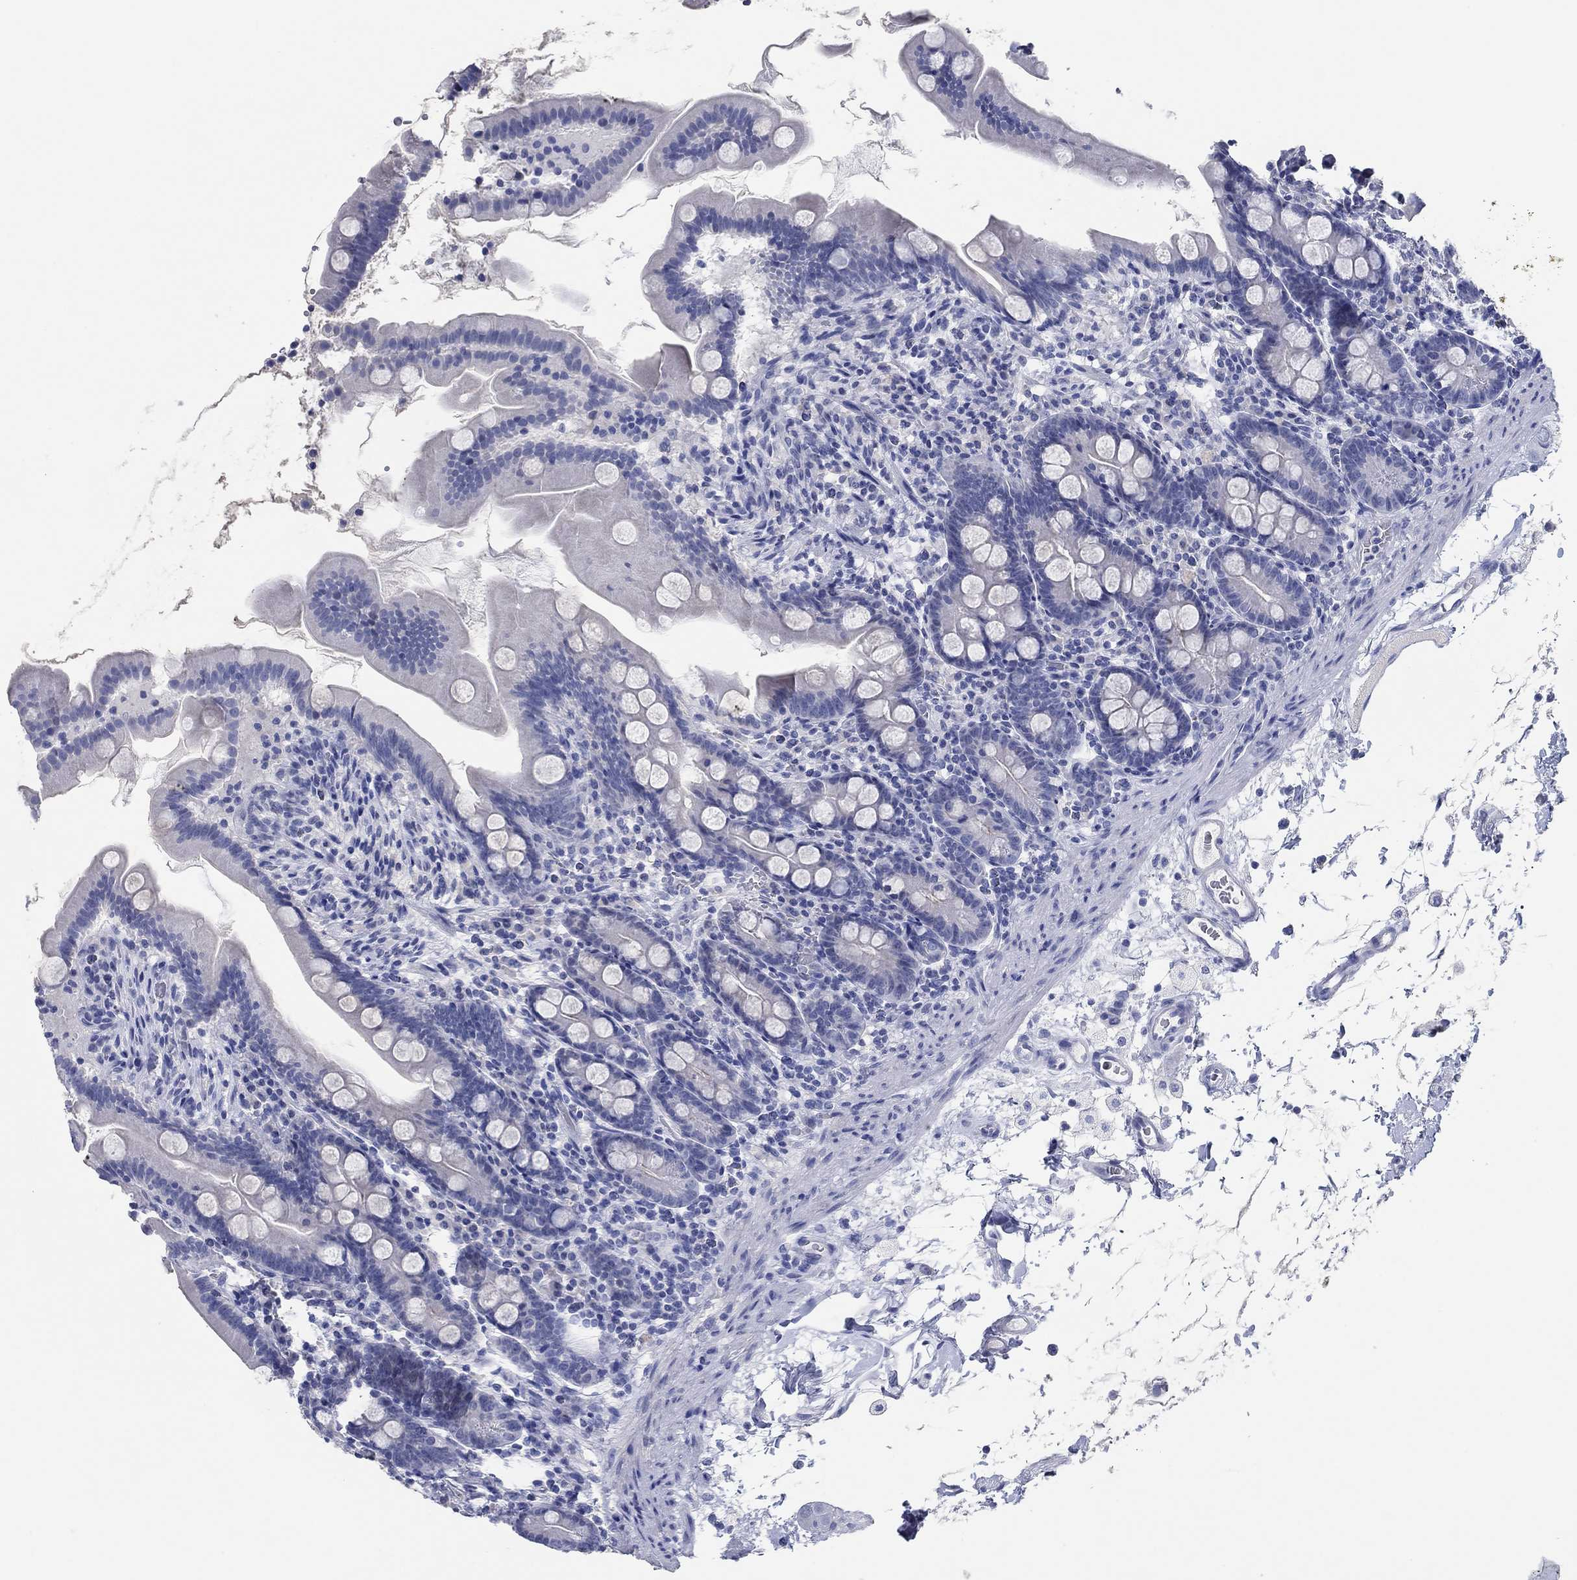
{"staining": {"intensity": "negative", "quantity": "none", "location": "none"}, "tissue": "small intestine", "cell_type": "Glandular cells", "image_type": "normal", "snomed": [{"axis": "morphology", "description": "Normal tissue, NOS"}, {"axis": "topography", "description": "Small intestine"}], "caption": "This is an immunohistochemistry image of benign human small intestine. There is no positivity in glandular cells.", "gene": "POU5F1", "patient": {"sex": "female", "age": 44}}